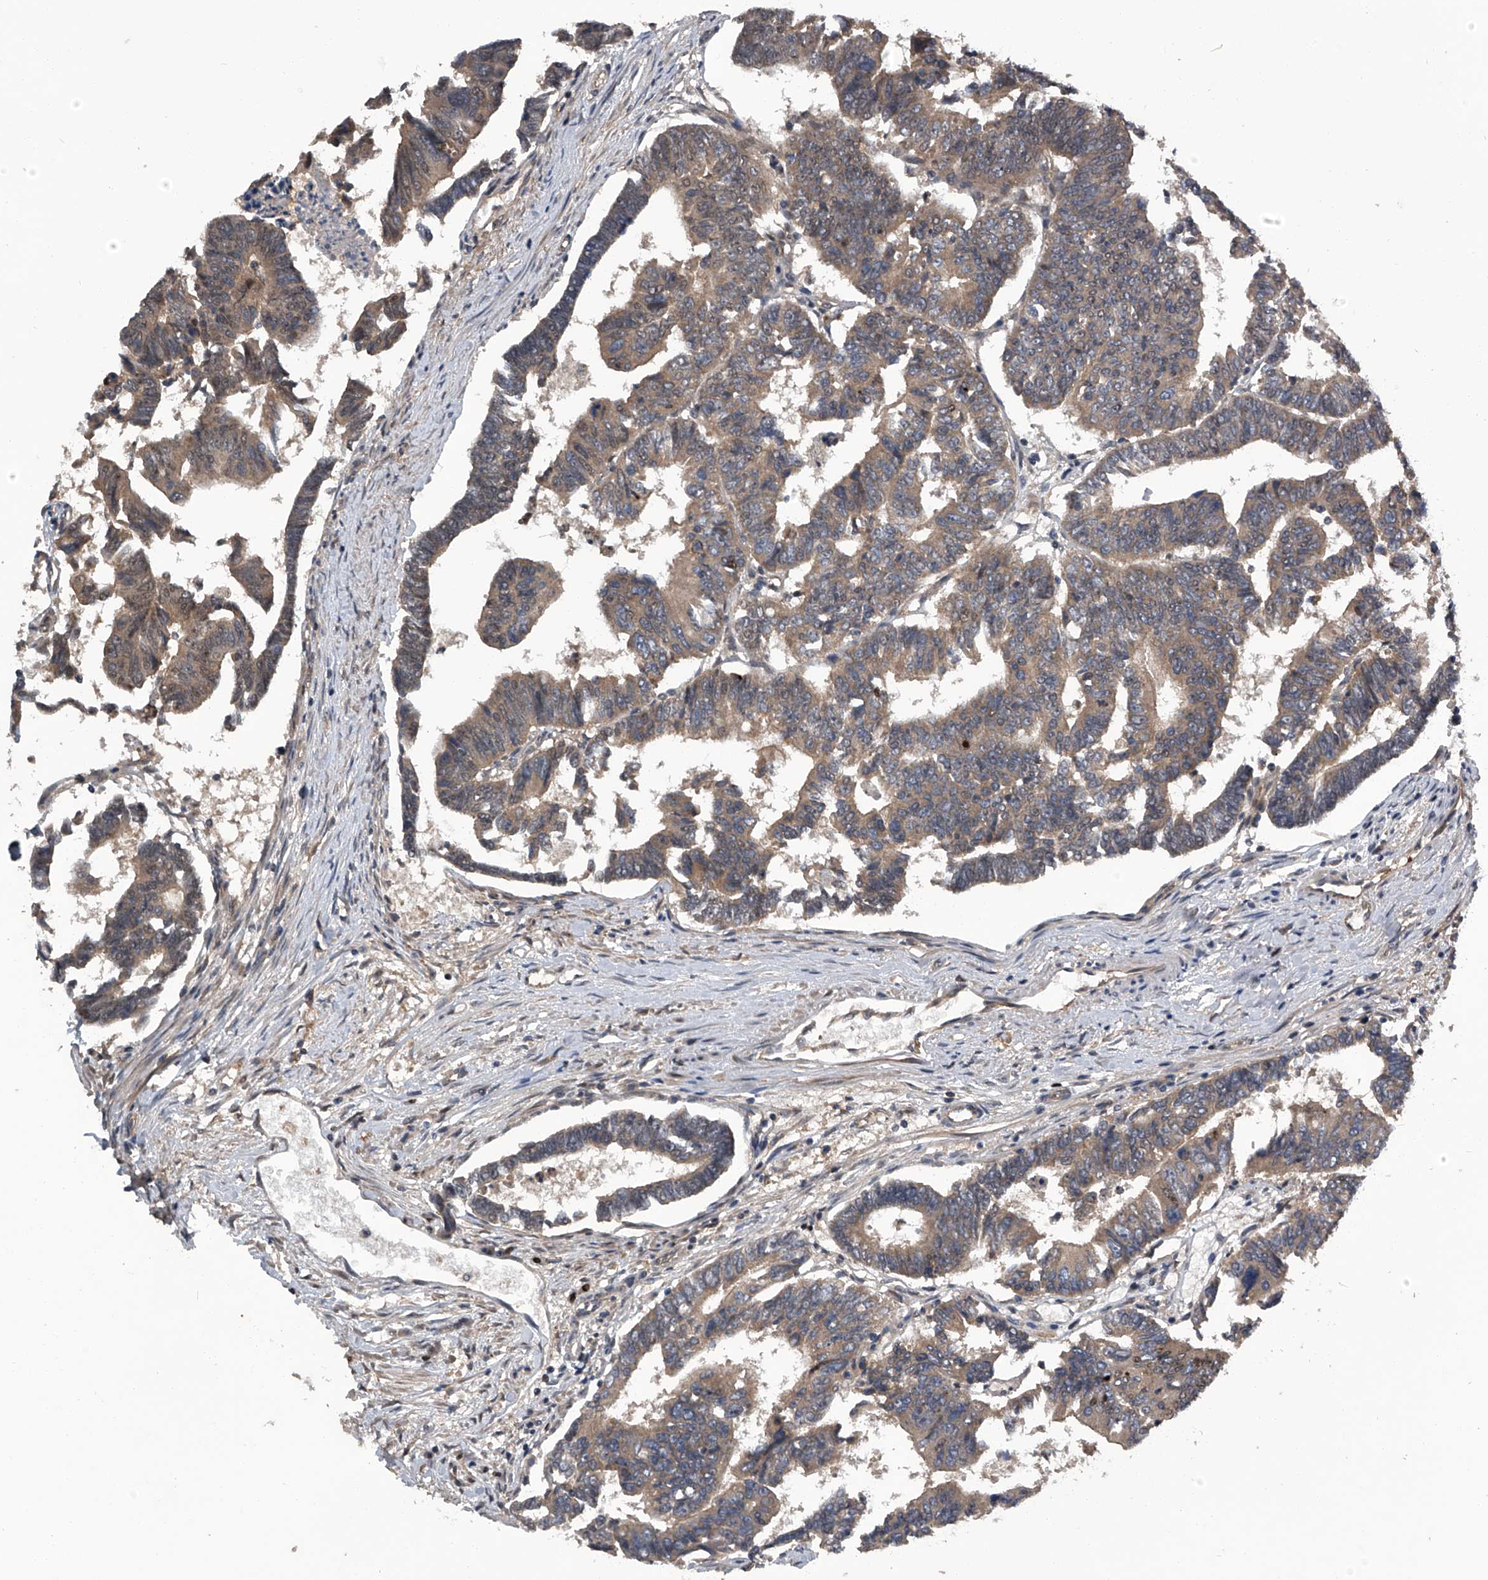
{"staining": {"intensity": "moderate", "quantity": ">75%", "location": "cytoplasmic/membranous"}, "tissue": "colorectal cancer", "cell_type": "Tumor cells", "image_type": "cancer", "snomed": [{"axis": "morphology", "description": "Adenocarcinoma, NOS"}, {"axis": "topography", "description": "Rectum"}], "caption": "Brown immunohistochemical staining in human colorectal cancer (adenocarcinoma) exhibits moderate cytoplasmic/membranous staining in about >75% of tumor cells. Nuclei are stained in blue.", "gene": "SLC12A8", "patient": {"sex": "female", "age": 65}}